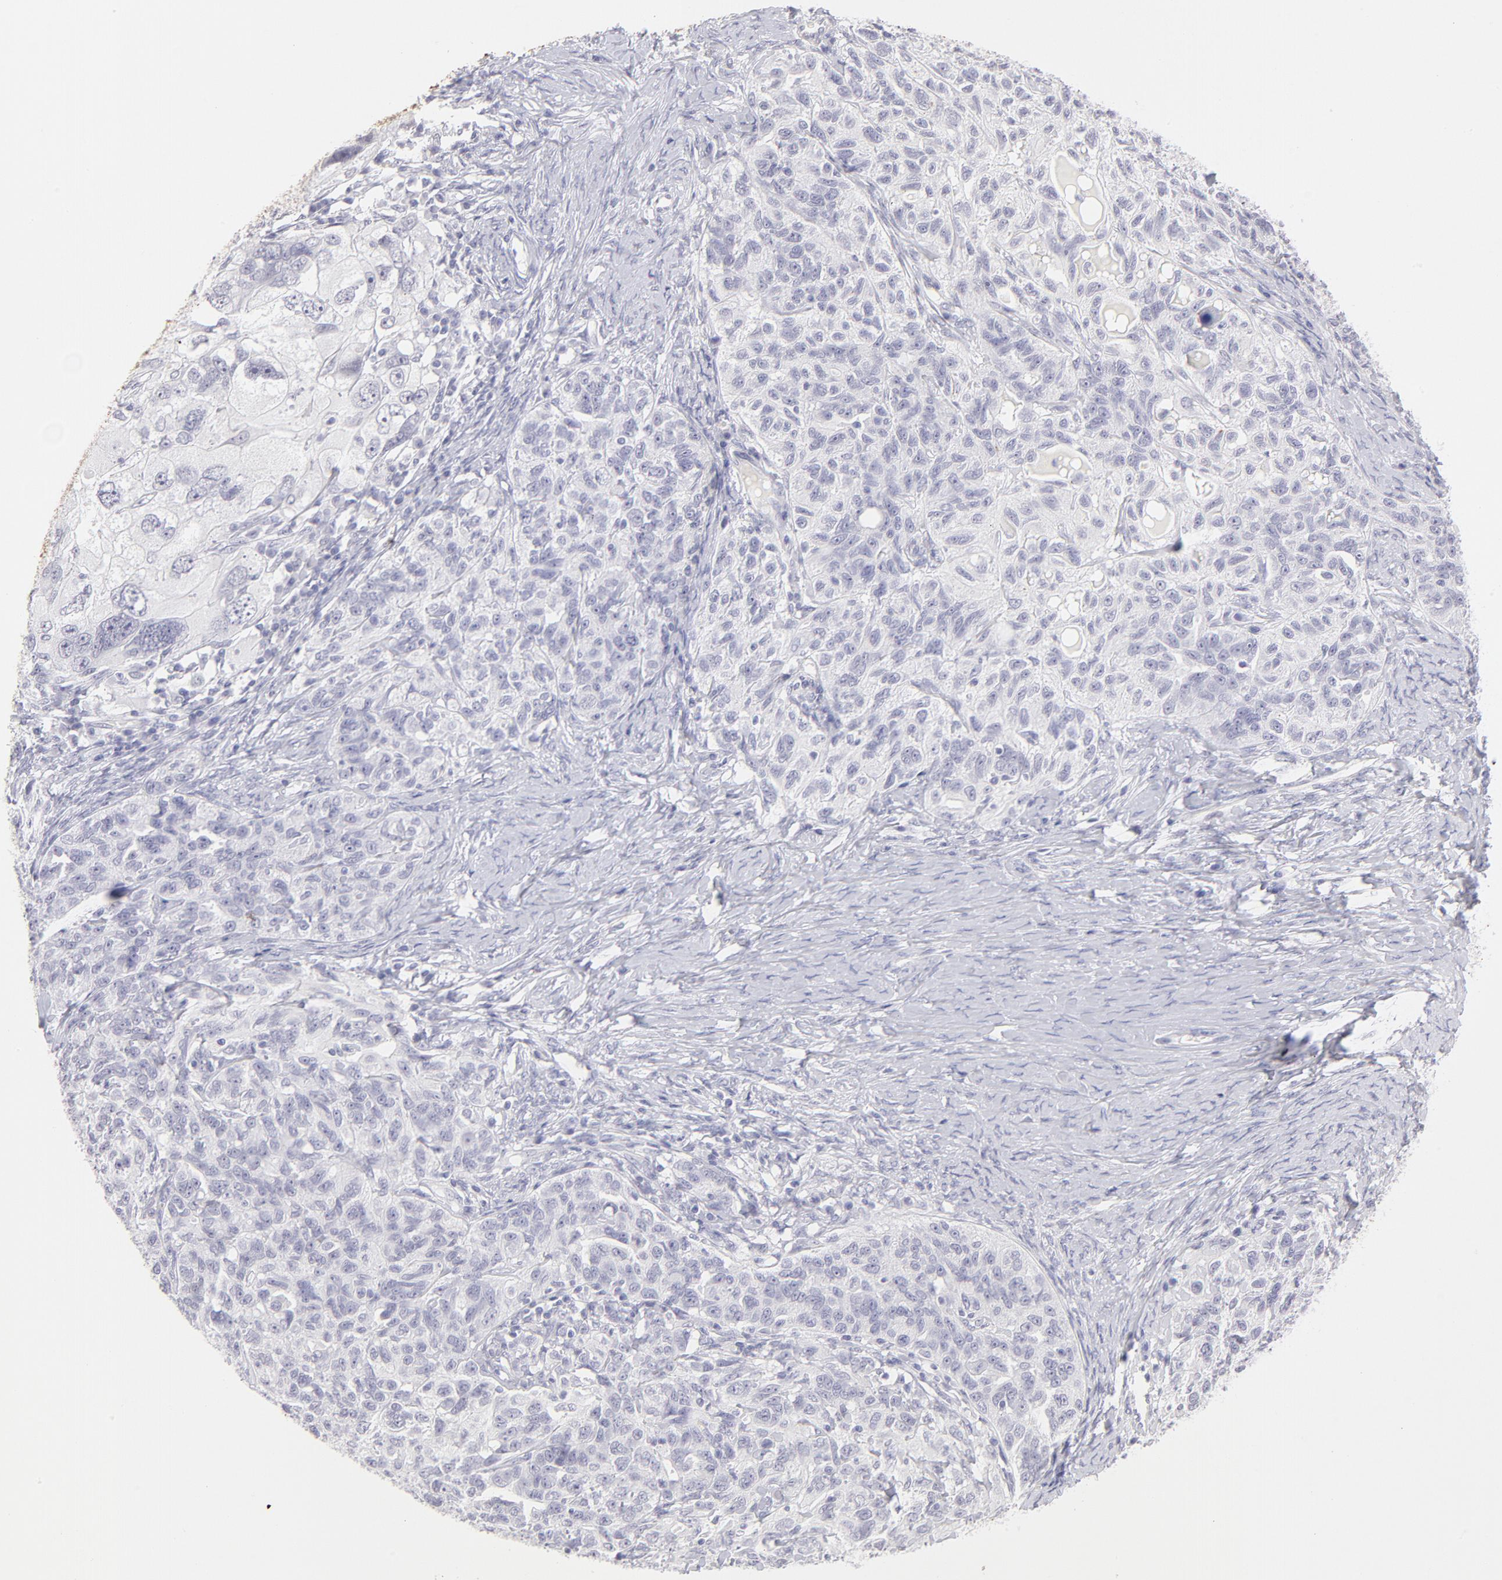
{"staining": {"intensity": "negative", "quantity": "none", "location": "none"}, "tissue": "ovarian cancer", "cell_type": "Tumor cells", "image_type": "cancer", "snomed": [{"axis": "morphology", "description": "Cystadenocarcinoma, serous, NOS"}, {"axis": "topography", "description": "Ovary"}], "caption": "IHC image of human ovarian cancer (serous cystadenocarcinoma) stained for a protein (brown), which displays no expression in tumor cells.", "gene": "LTB4R", "patient": {"sex": "female", "age": 82}}